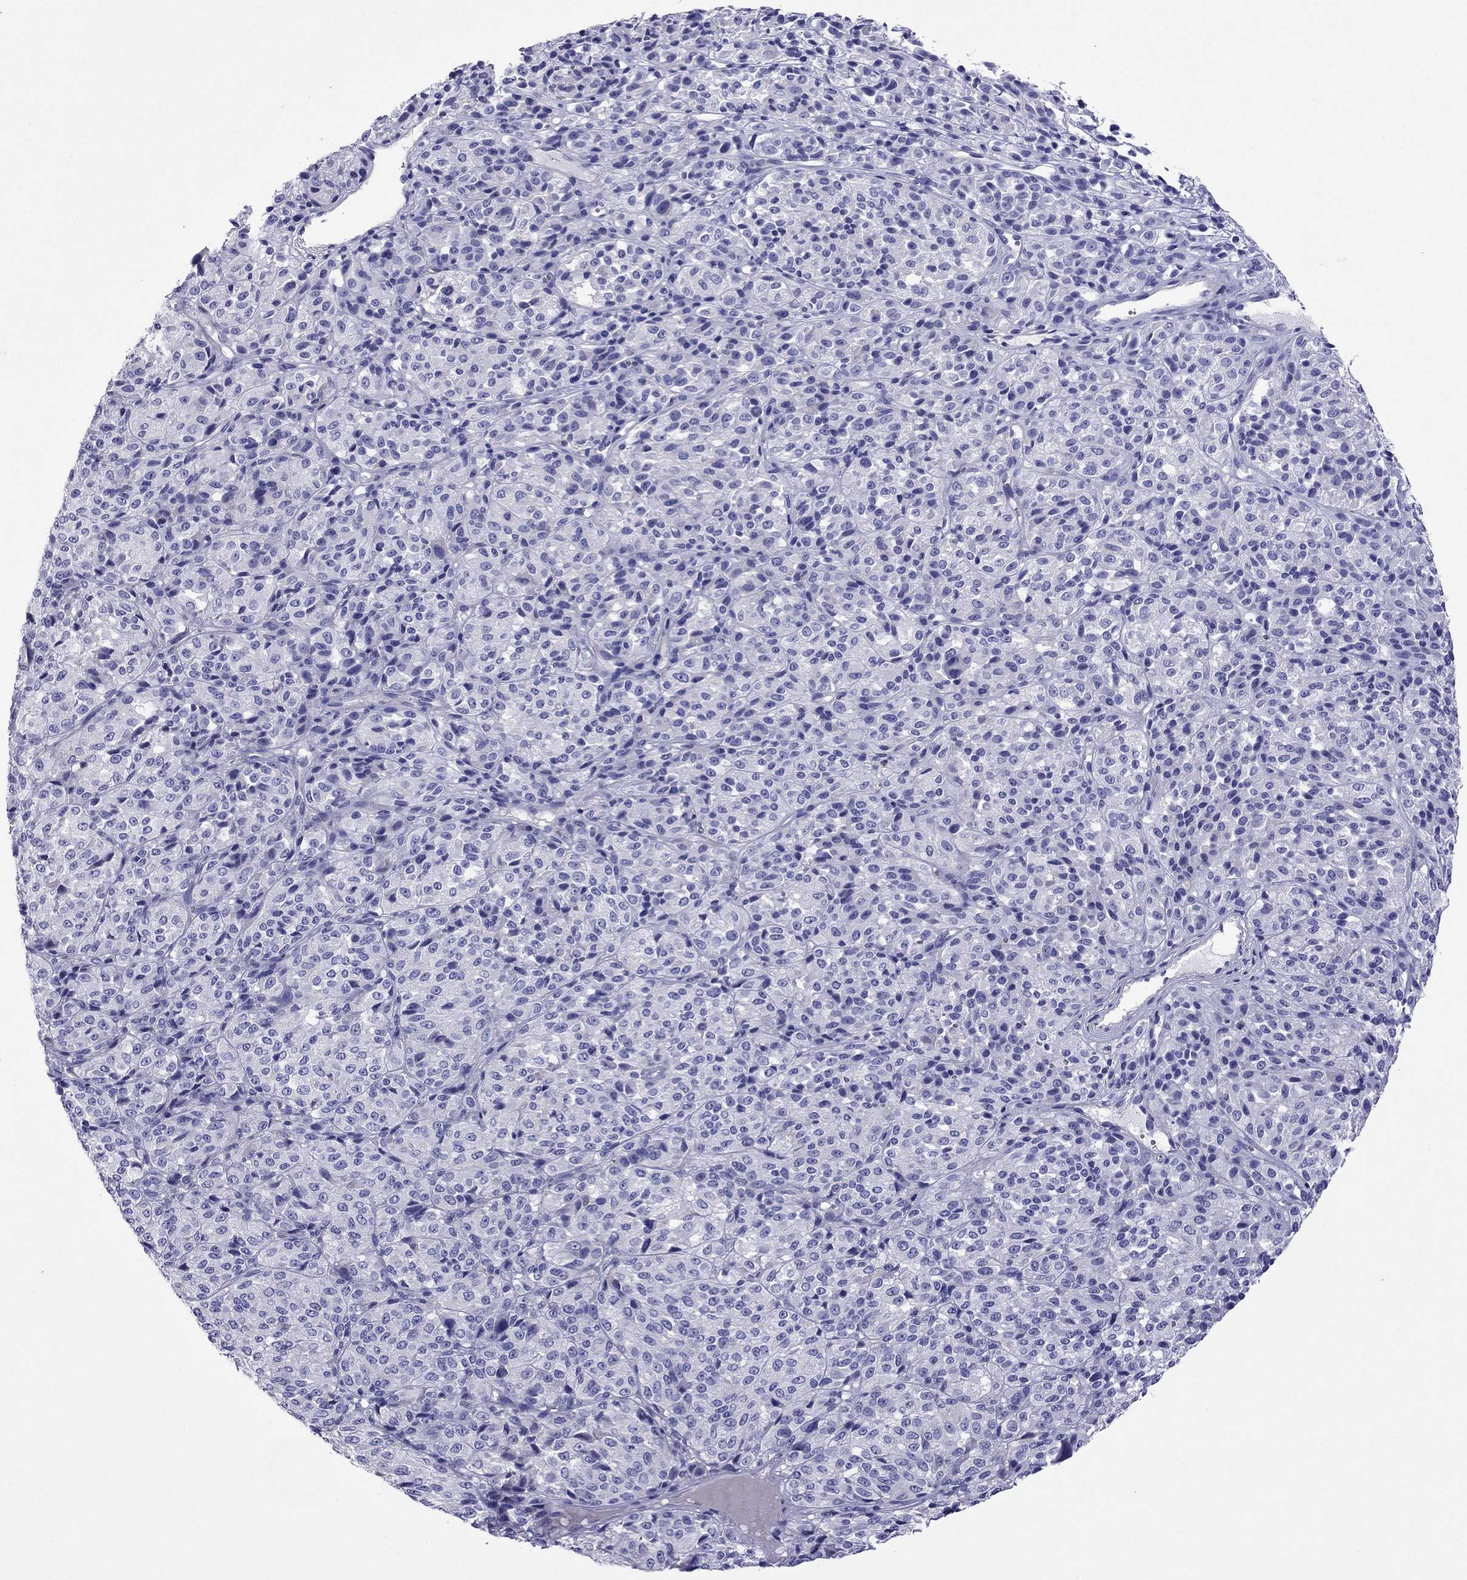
{"staining": {"intensity": "negative", "quantity": "none", "location": "none"}, "tissue": "melanoma", "cell_type": "Tumor cells", "image_type": "cancer", "snomed": [{"axis": "morphology", "description": "Malignant melanoma, Metastatic site"}, {"axis": "topography", "description": "Brain"}], "caption": "The histopathology image displays no staining of tumor cells in malignant melanoma (metastatic site).", "gene": "TDRD1", "patient": {"sex": "female", "age": 56}}